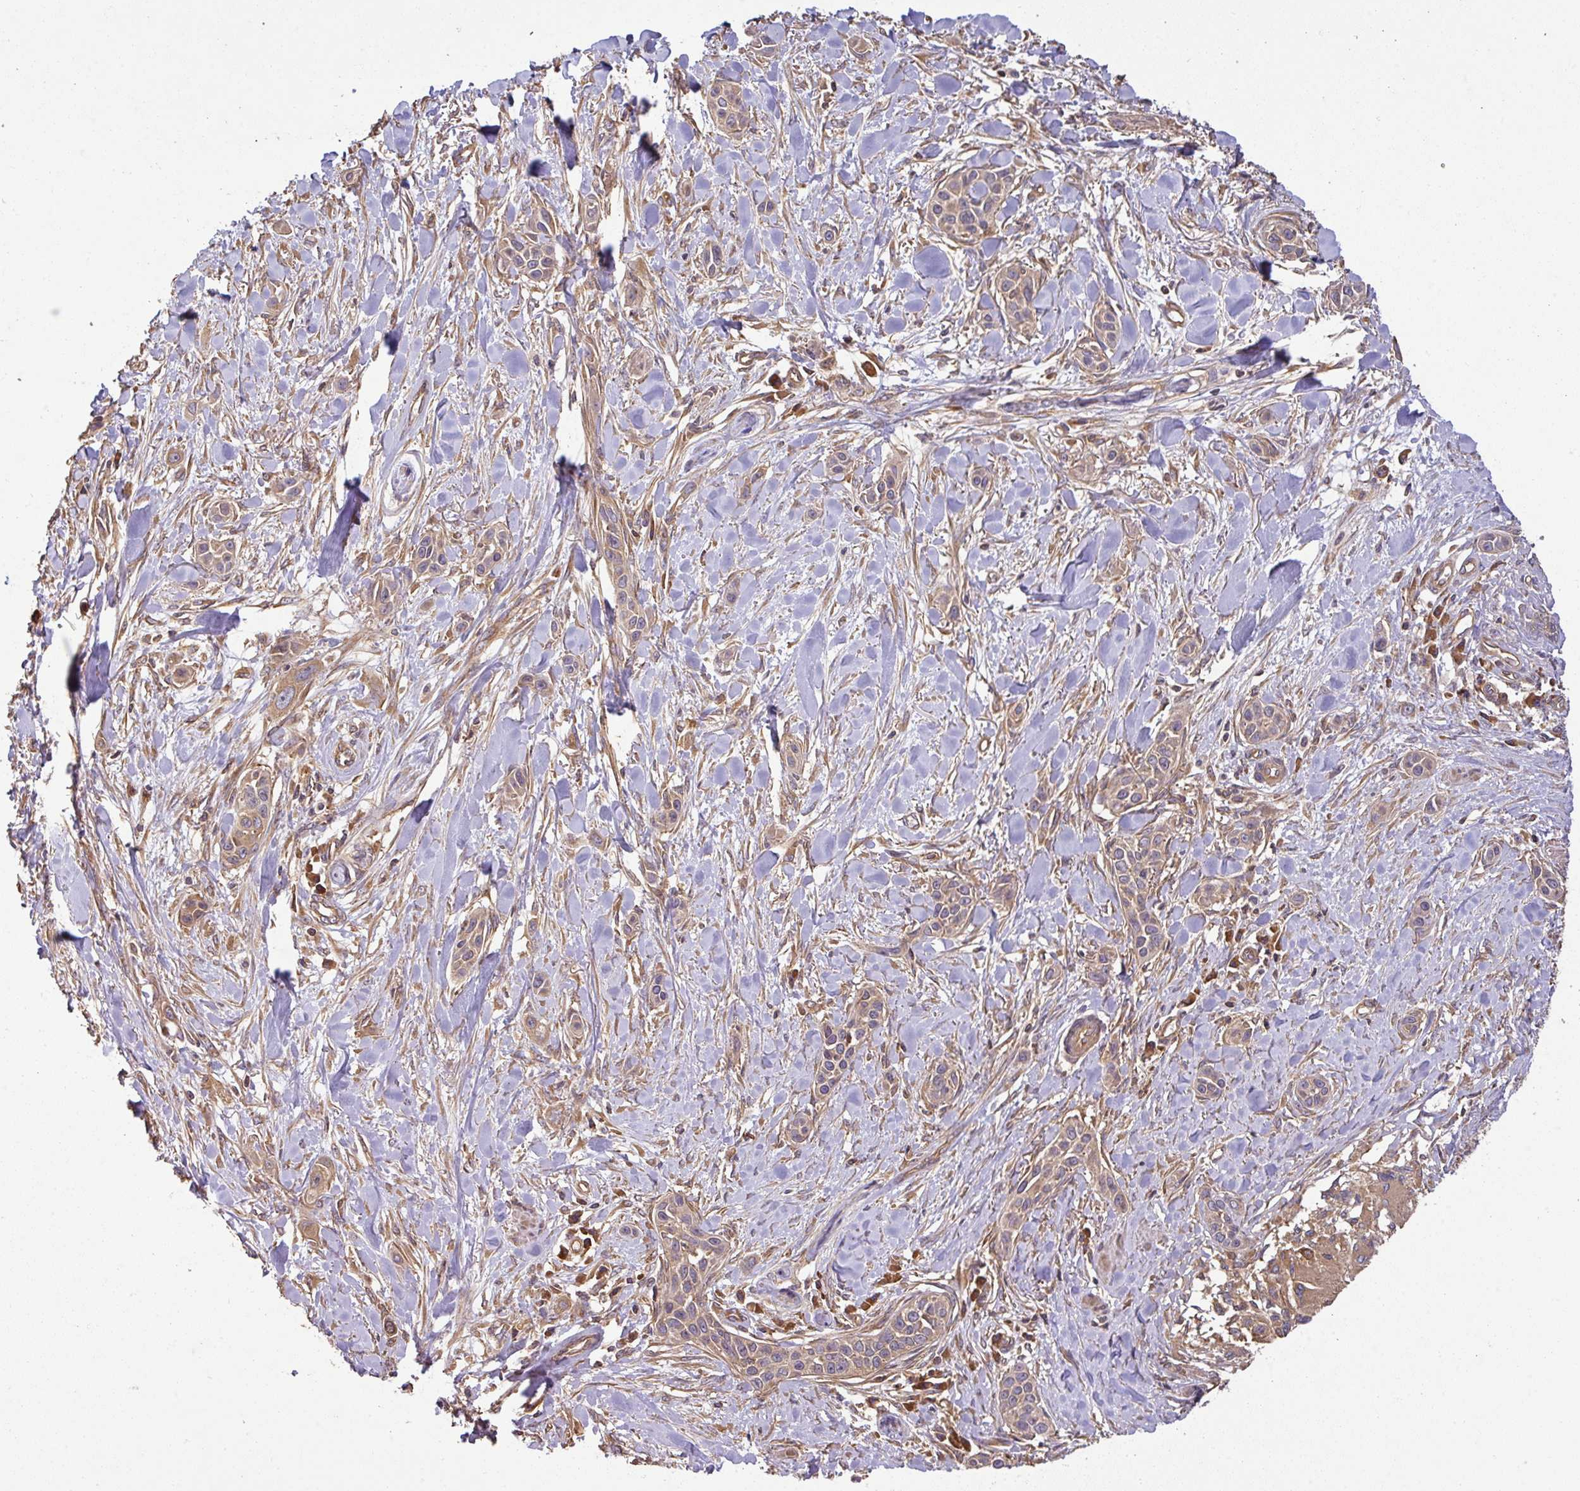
{"staining": {"intensity": "moderate", "quantity": ">75%", "location": "cytoplasmic/membranous"}, "tissue": "skin cancer", "cell_type": "Tumor cells", "image_type": "cancer", "snomed": [{"axis": "morphology", "description": "Squamous cell carcinoma, NOS"}, {"axis": "topography", "description": "Skin"}], "caption": "DAB (3,3'-diaminobenzidine) immunohistochemical staining of human skin cancer (squamous cell carcinoma) demonstrates moderate cytoplasmic/membranous protein staining in about >75% of tumor cells.", "gene": "GSPT1", "patient": {"sex": "female", "age": 69}}